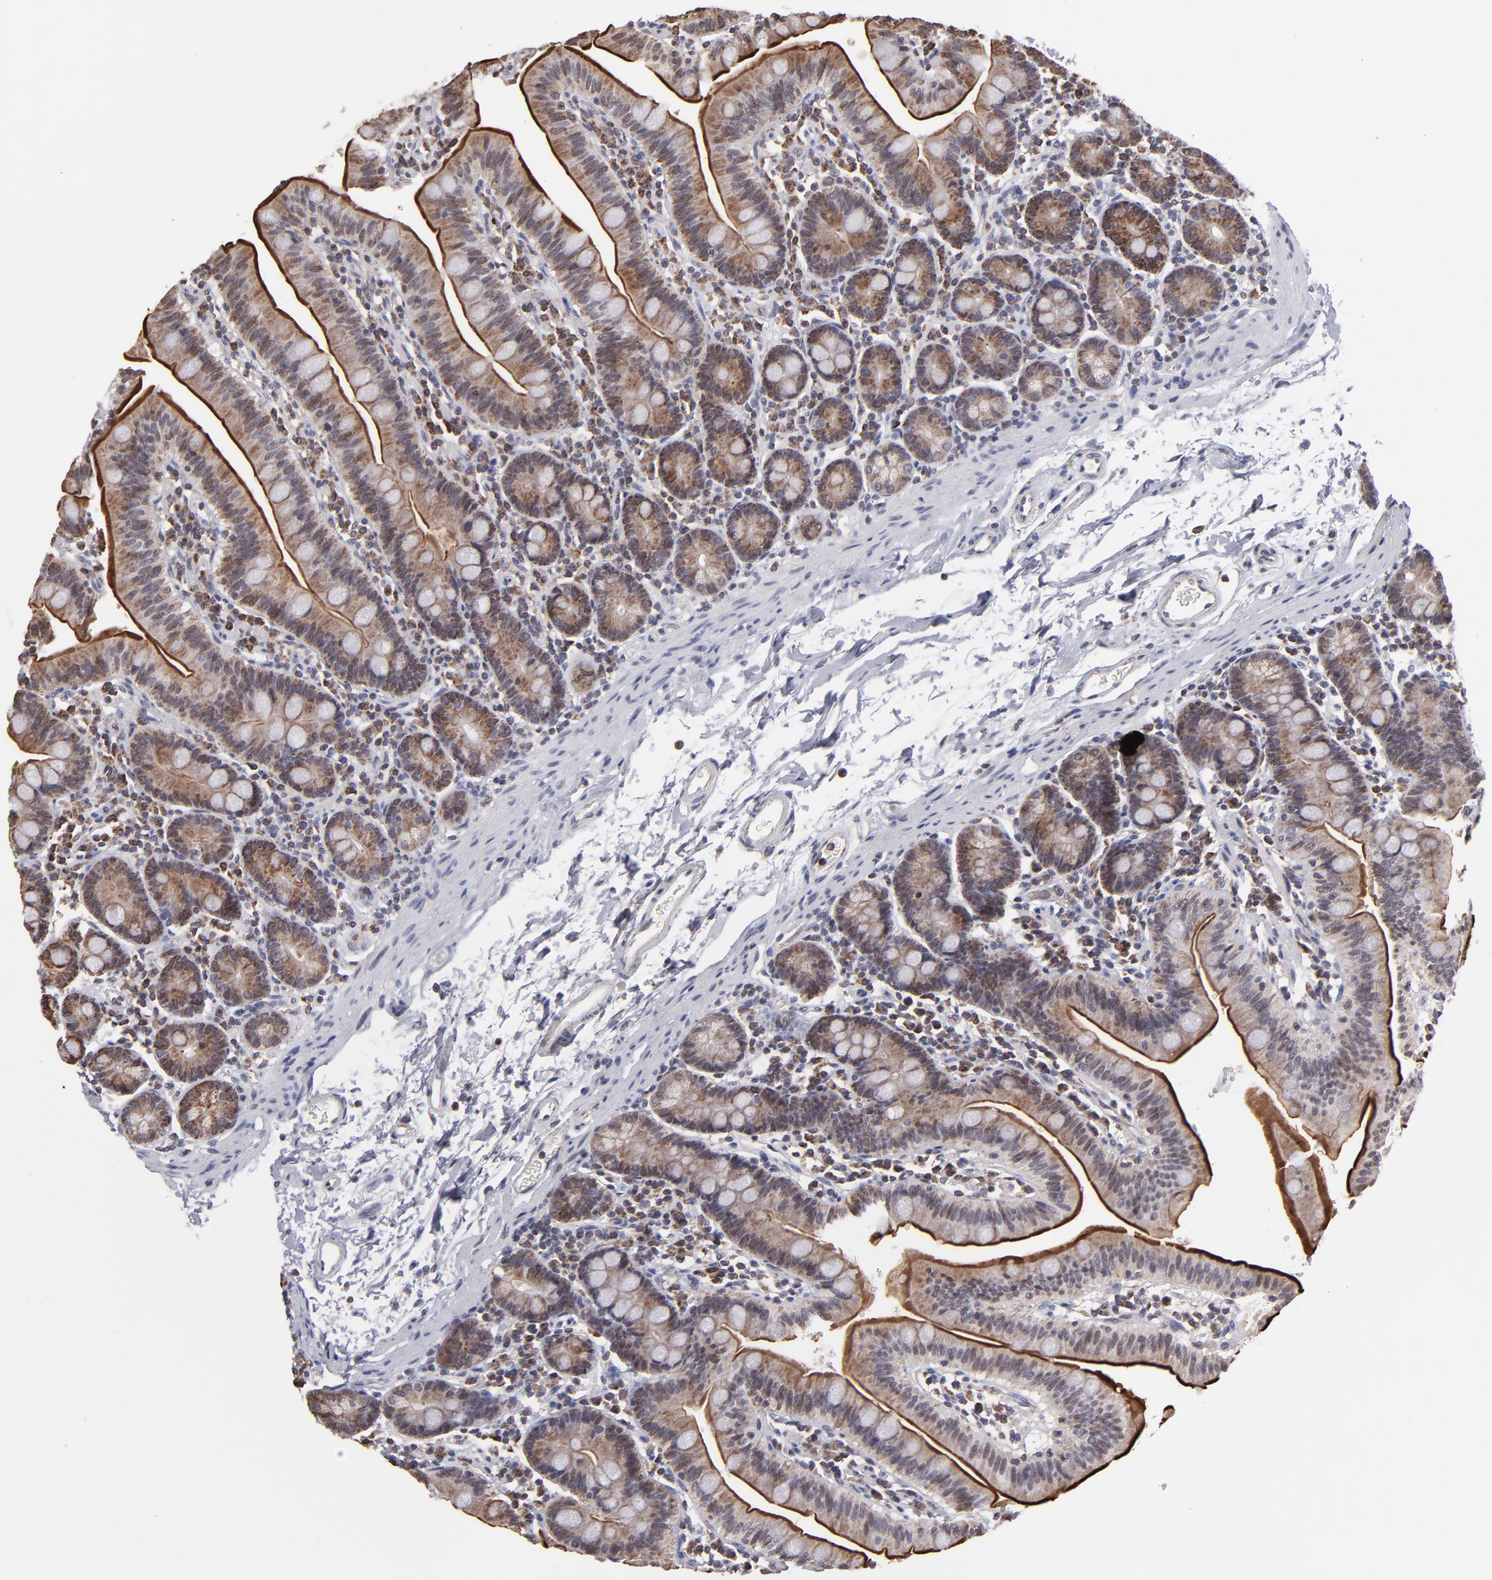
{"staining": {"intensity": "moderate", "quantity": ">75%", "location": "cytoplasmic/membranous"}, "tissue": "small intestine", "cell_type": "Glandular cells", "image_type": "normal", "snomed": [{"axis": "morphology", "description": "Normal tissue, NOS"}, {"axis": "topography", "description": "Small intestine"}], "caption": "This is a micrograph of immunohistochemistry (IHC) staining of normal small intestine, which shows moderate staining in the cytoplasmic/membranous of glandular cells.", "gene": "SLC15A1", "patient": {"sex": "male", "age": 79}}